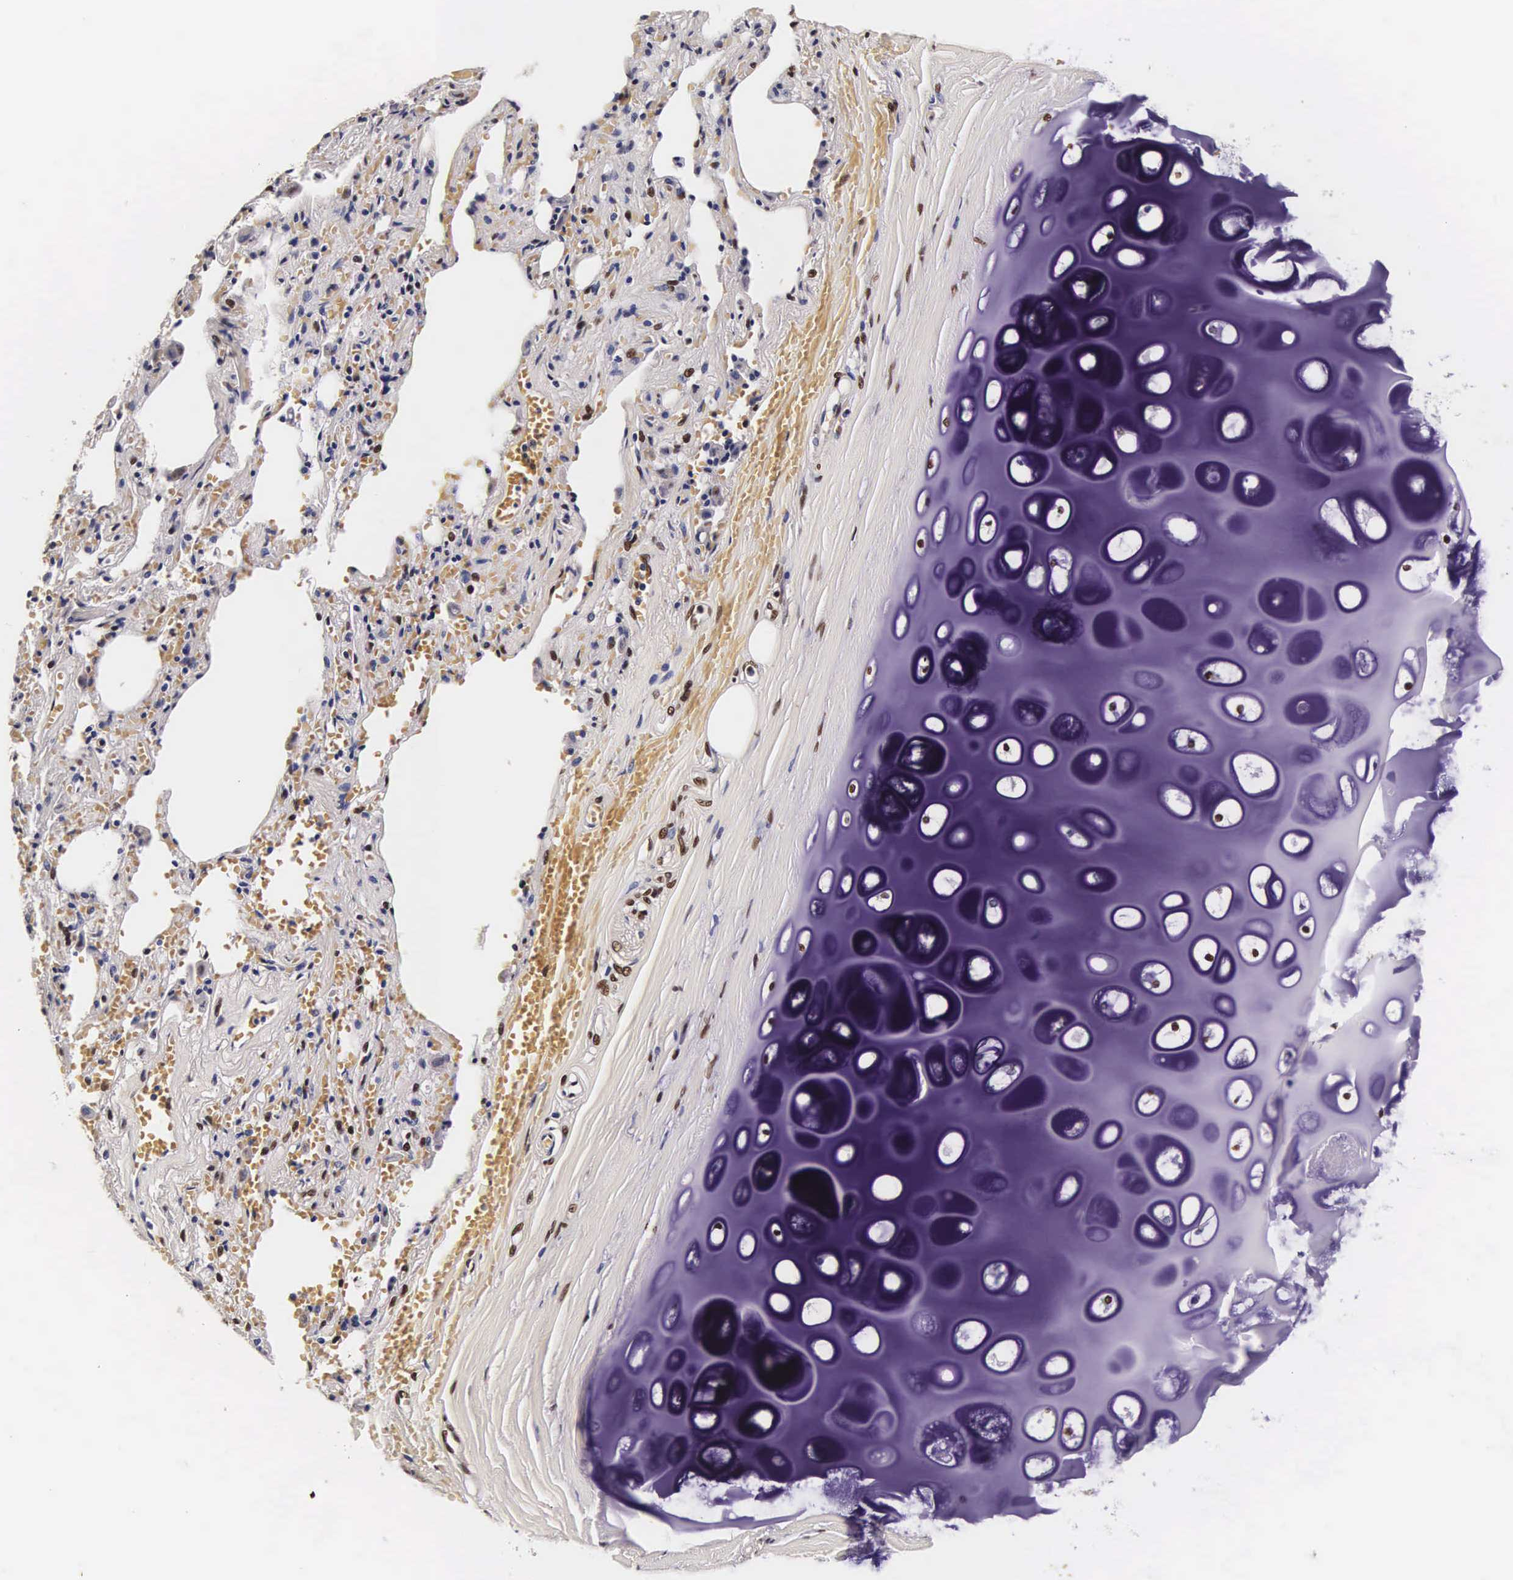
{"staining": {"intensity": "moderate", "quantity": ">75%", "location": "nuclear"}, "tissue": "adipose tissue", "cell_type": "Adipocytes", "image_type": "normal", "snomed": [{"axis": "morphology", "description": "Normal tissue, NOS"}, {"axis": "topography", "description": "Cartilage tissue"}, {"axis": "topography", "description": "Lung"}], "caption": "Immunohistochemistry staining of normal adipose tissue, which exhibits medium levels of moderate nuclear positivity in approximately >75% of adipocytes indicating moderate nuclear protein positivity. The staining was performed using DAB (3,3'-diaminobenzidine) (brown) for protein detection and nuclei were counterstained in hematoxylin (blue).", "gene": "BCL2L2", "patient": {"sex": "male", "age": 65}}